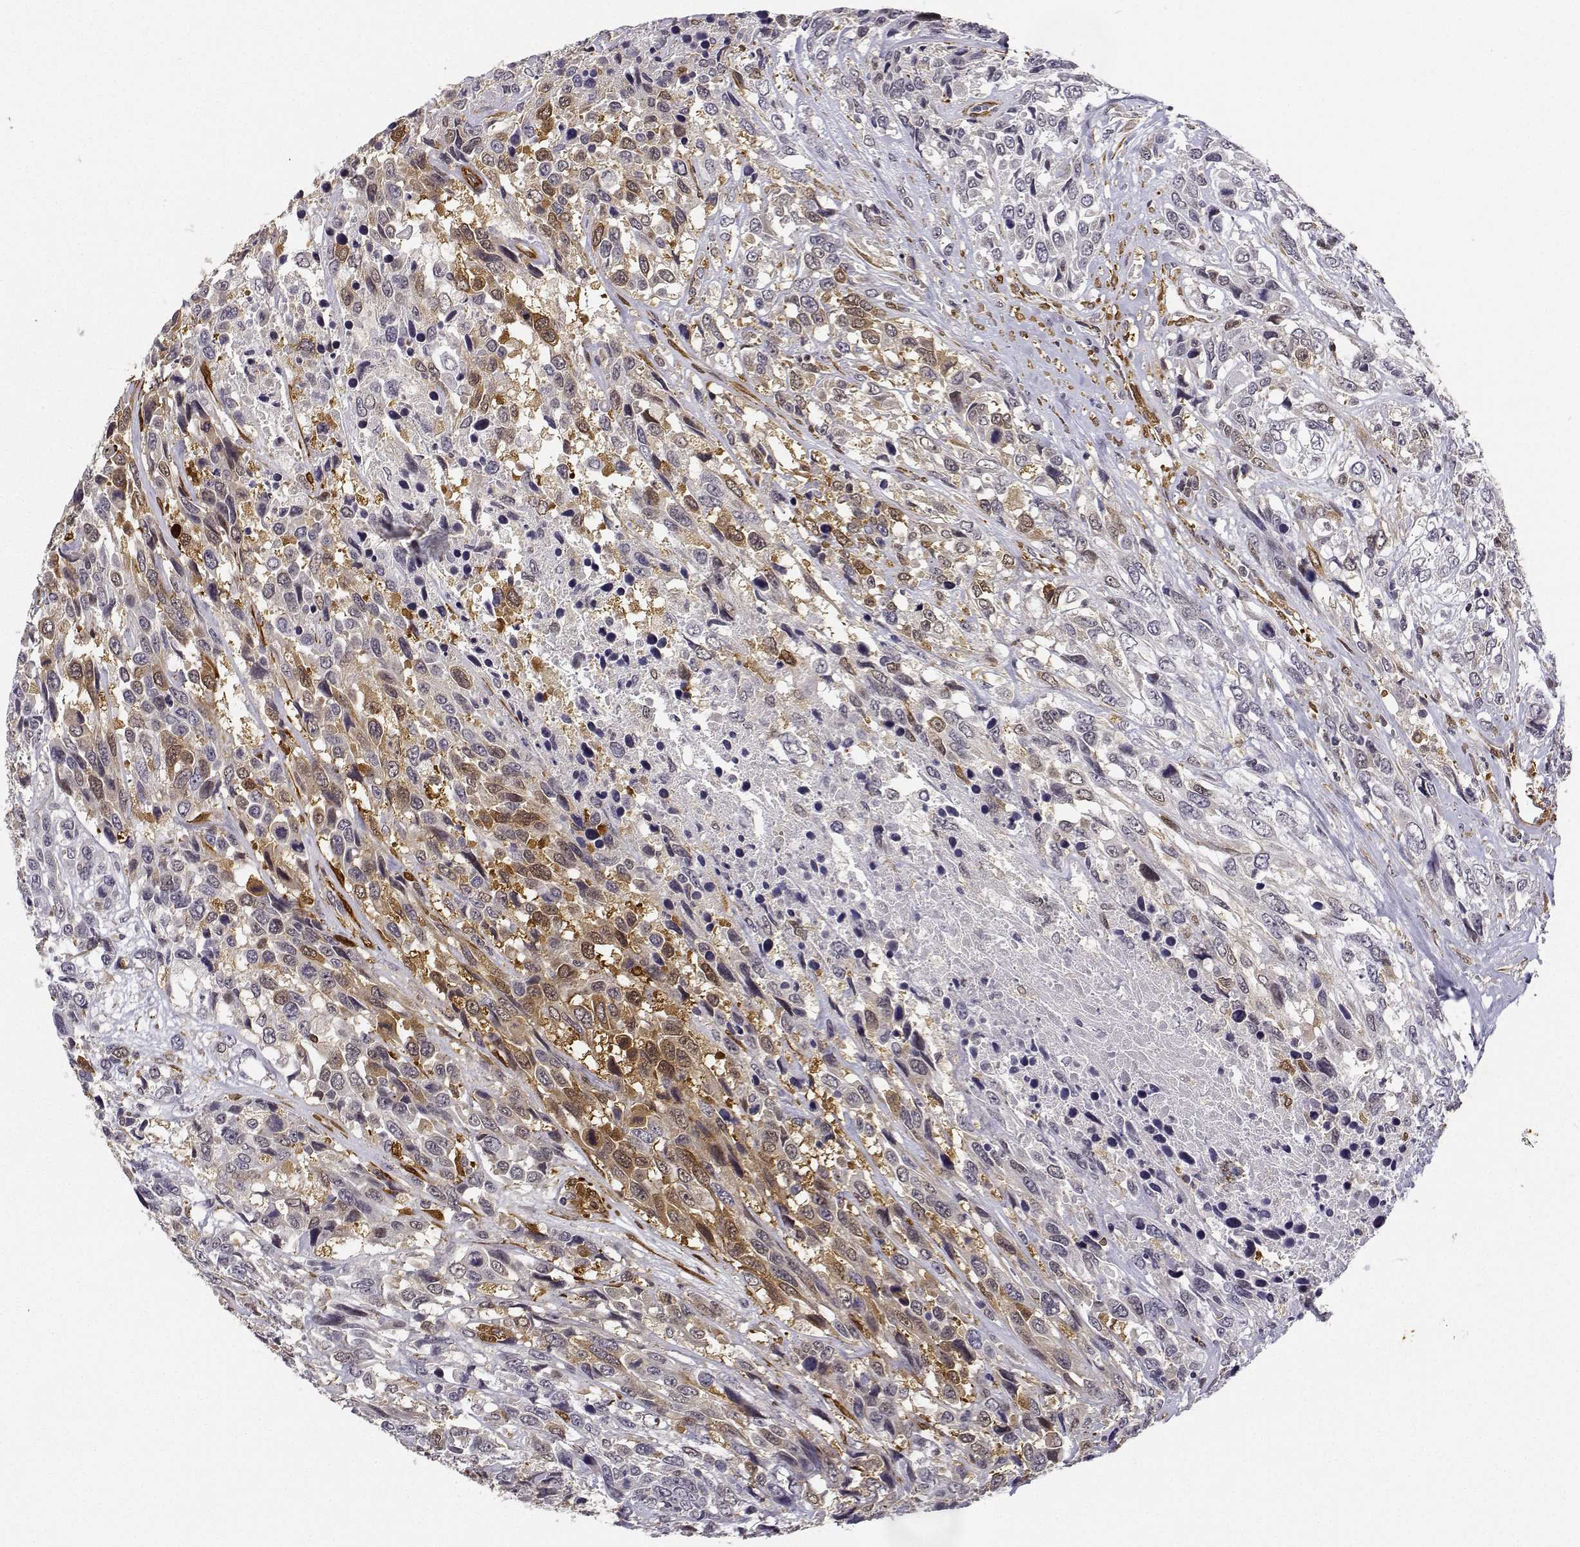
{"staining": {"intensity": "moderate", "quantity": "25%-75%", "location": "cytoplasmic/membranous"}, "tissue": "urothelial cancer", "cell_type": "Tumor cells", "image_type": "cancer", "snomed": [{"axis": "morphology", "description": "Urothelial carcinoma, High grade"}, {"axis": "topography", "description": "Urinary bladder"}], "caption": "This image exhibits IHC staining of urothelial carcinoma (high-grade), with medium moderate cytoplasmic/membranous expression in about 25%-75% of tumor cells.", "gene": "PHGDH", "patient": {"sex": "female", "age": 70}}